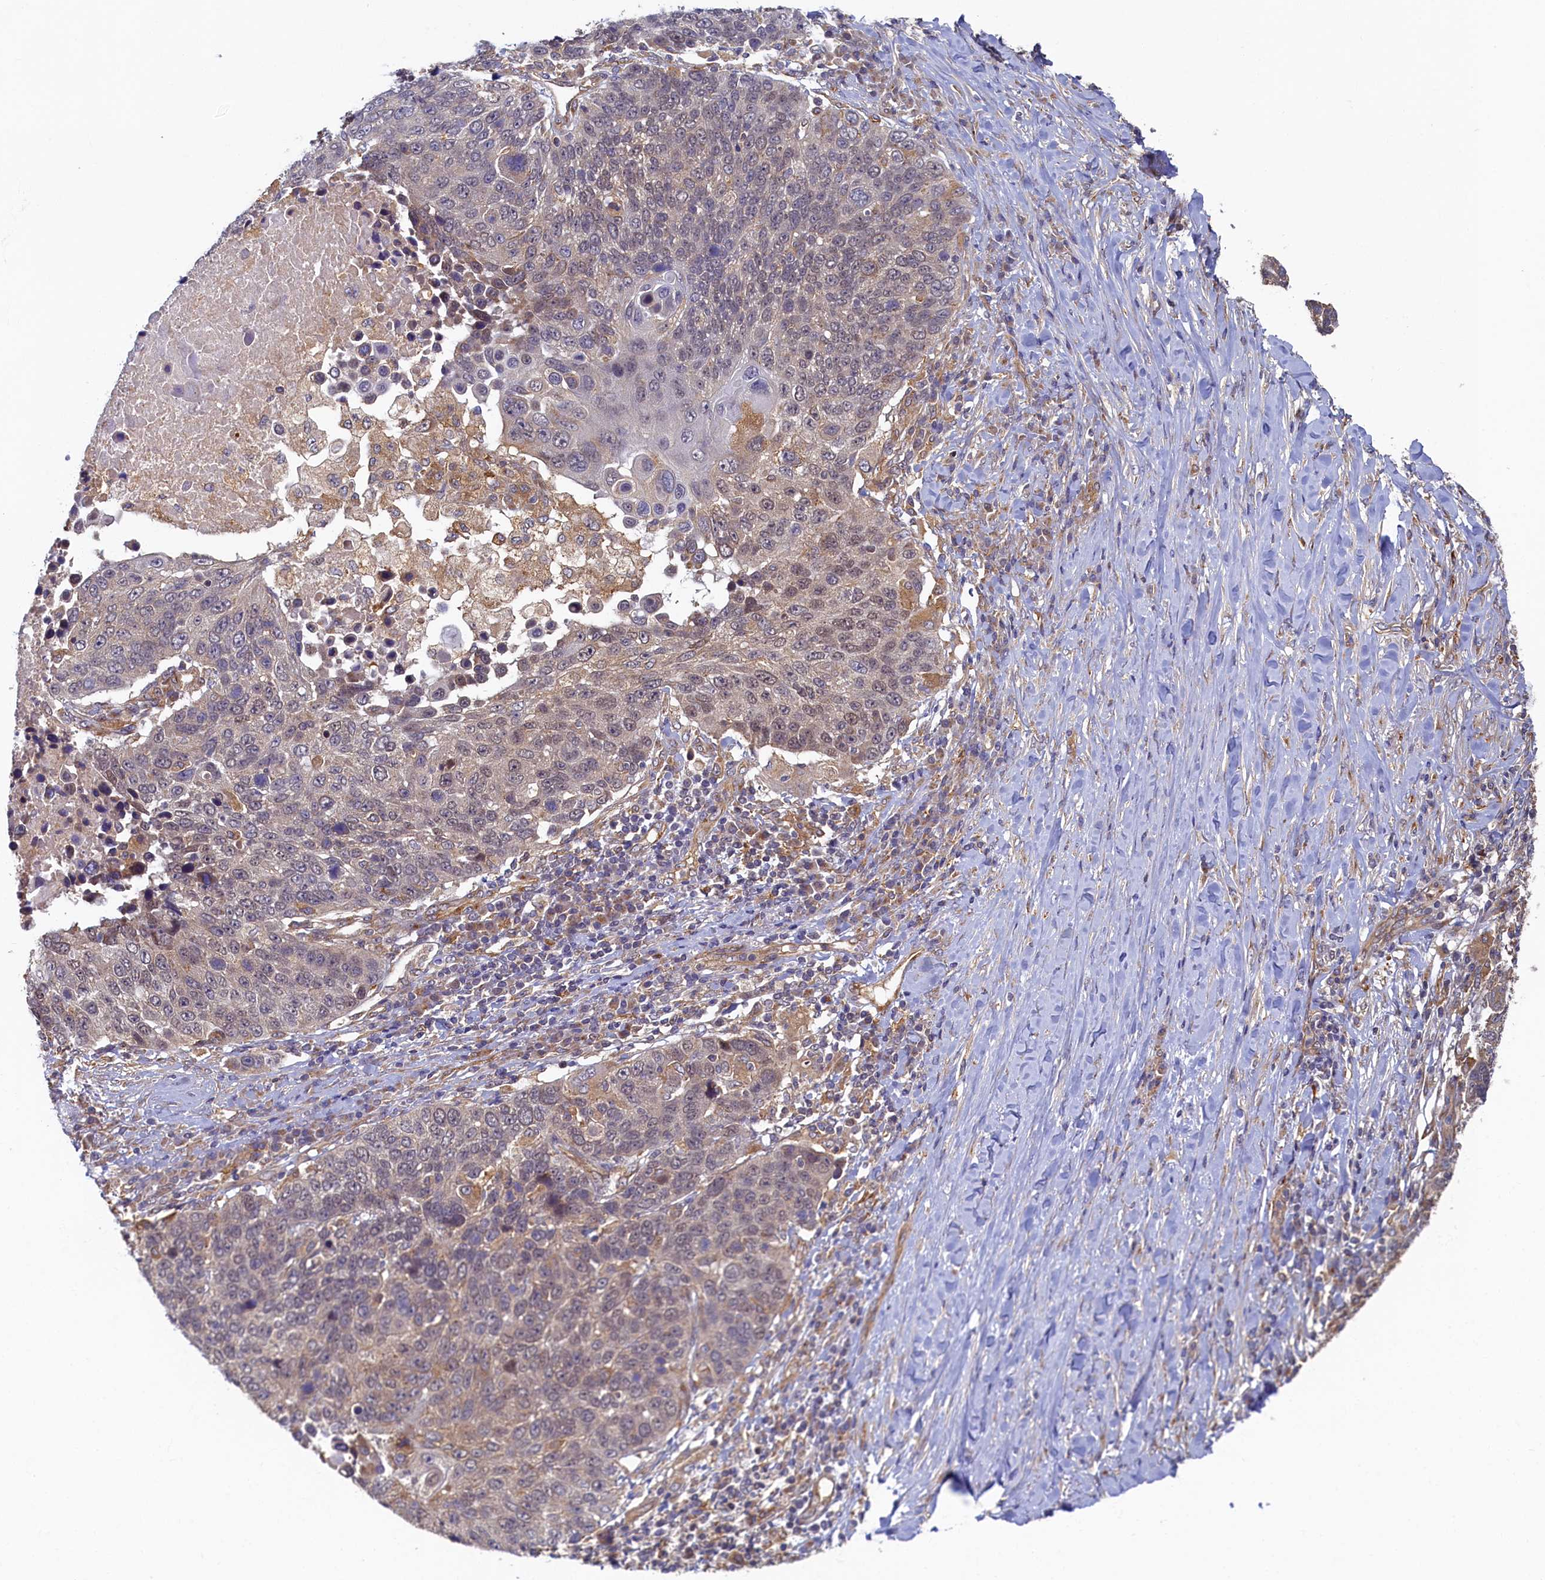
{"staining": {"intensity": "moderate", "quantity": "<25%", "location": "cytoplasmic/membranous,nuclear"}, "tissue": "lung cancer", "cell_type": "Tumor cells", "image_type": "cancer", "snomed": [{"axis": "morphology", "description": "Normal tissue, NOS"}, {"axis": "morphology", "description": "Squamous cell carcinoma, NOS"}, {"axis": "topography", "description": "Lymph node"}, {"axis": "topography", "description": "Lung"}], "caption": "Moderate cytoplasmic/membranous and nuclear staining for a protein is identified in approximately <25% of tumor cells of lung squamous cell carcinoma using immunohistochemistry.", "gene": "STX12", "patient": {"sex": "male", "age": 66}}